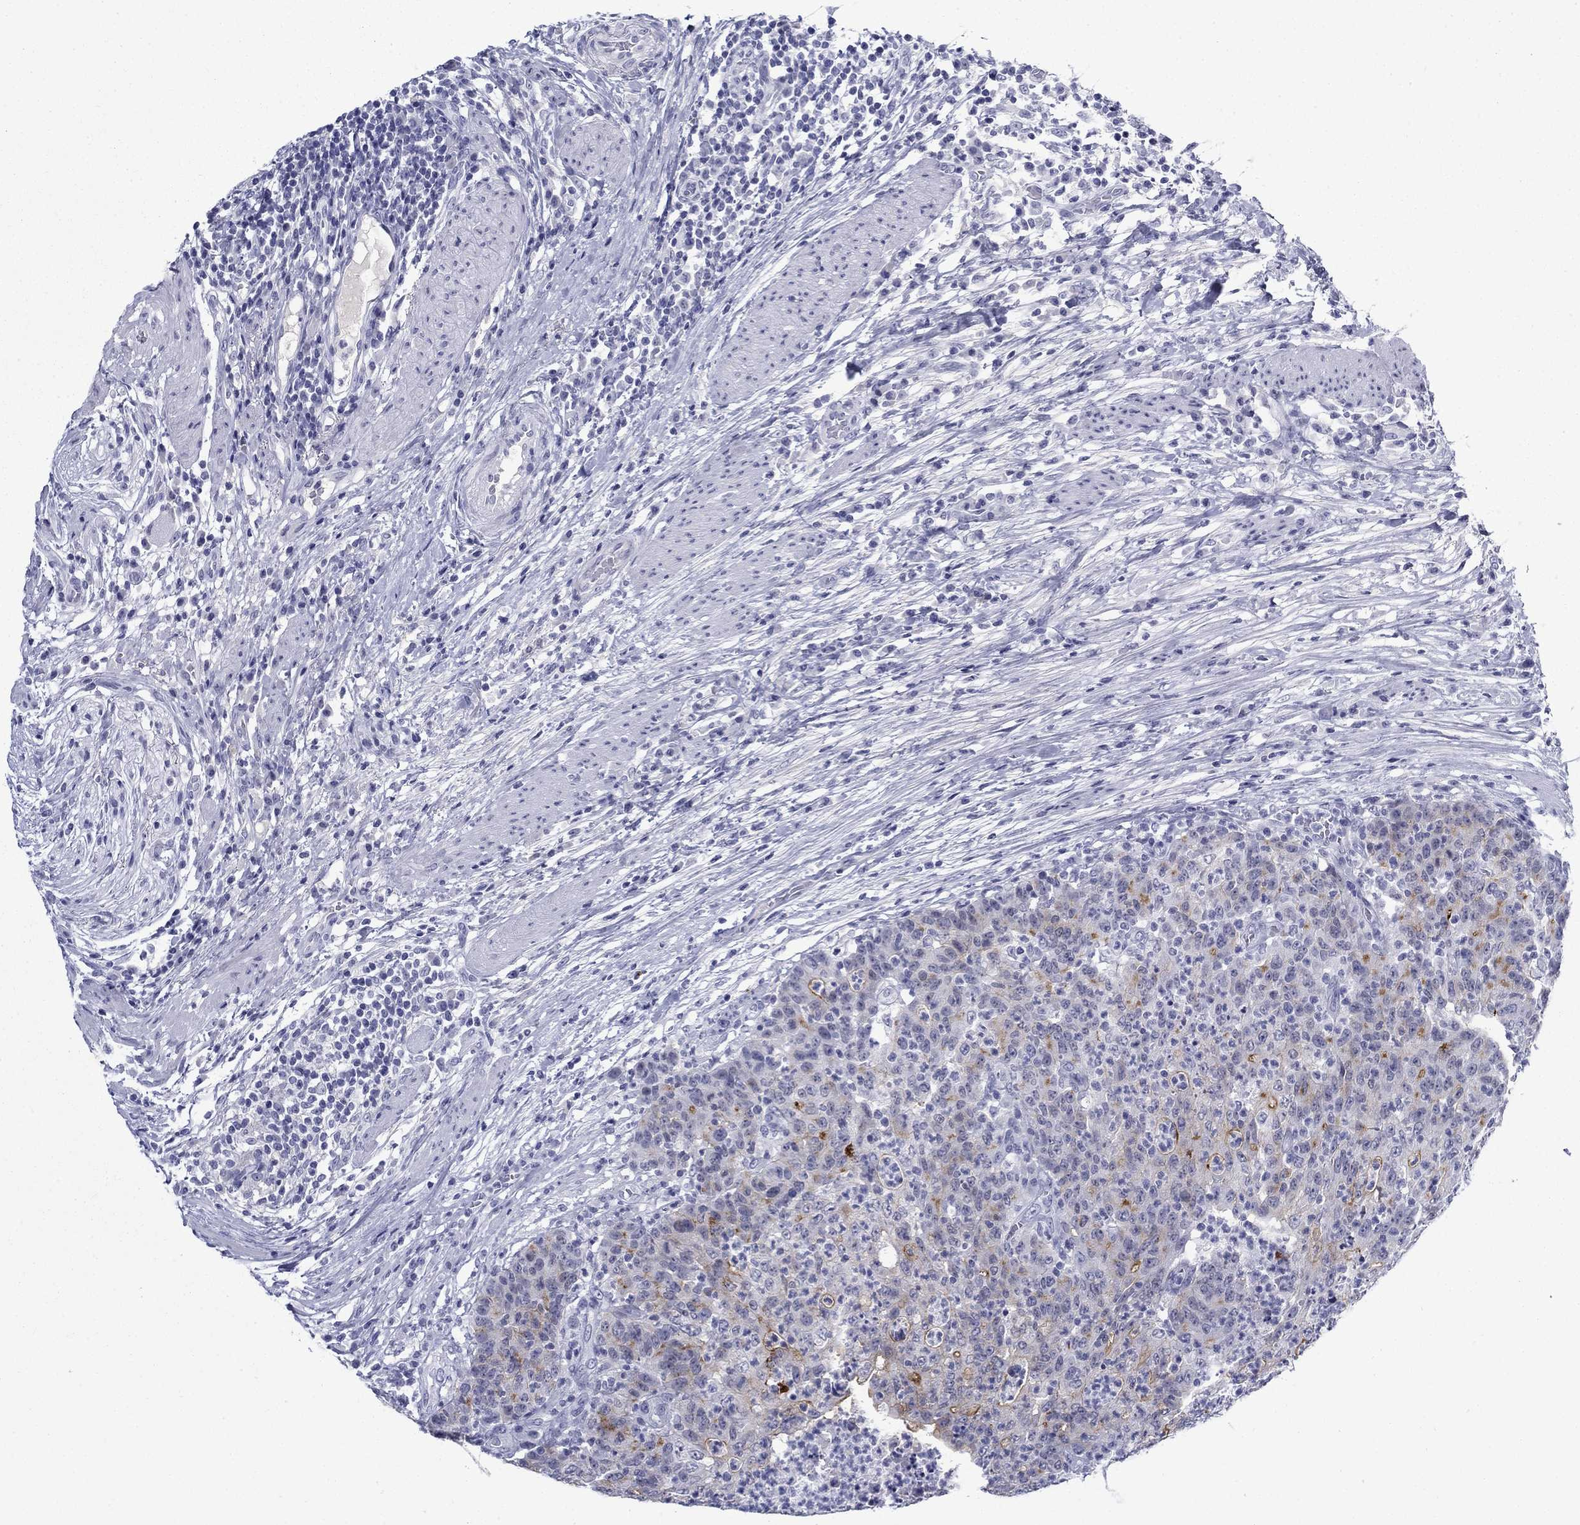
{"staining": {"intensity": "strong", "quantity": "<25%", "location": "cytoplasmic/membranous"}, "tissue": "colorectal cancer", "cell_type": "Tumor cells", "image_type": "cancer", "snomed": [{"axis": "morphology", "description": "Adenocarcinoma, NOS"}, {"axis": "topography", "description": "Colon"}], "caption": "Immunohistochemical staining of human adenocarcinoma (colorectal) displays strong cytoplasmic/membranous protein staining in approximately <25% of tumor cells.", "gene": "C4orf19", "patient": {"sex": "male", "age": 70}}